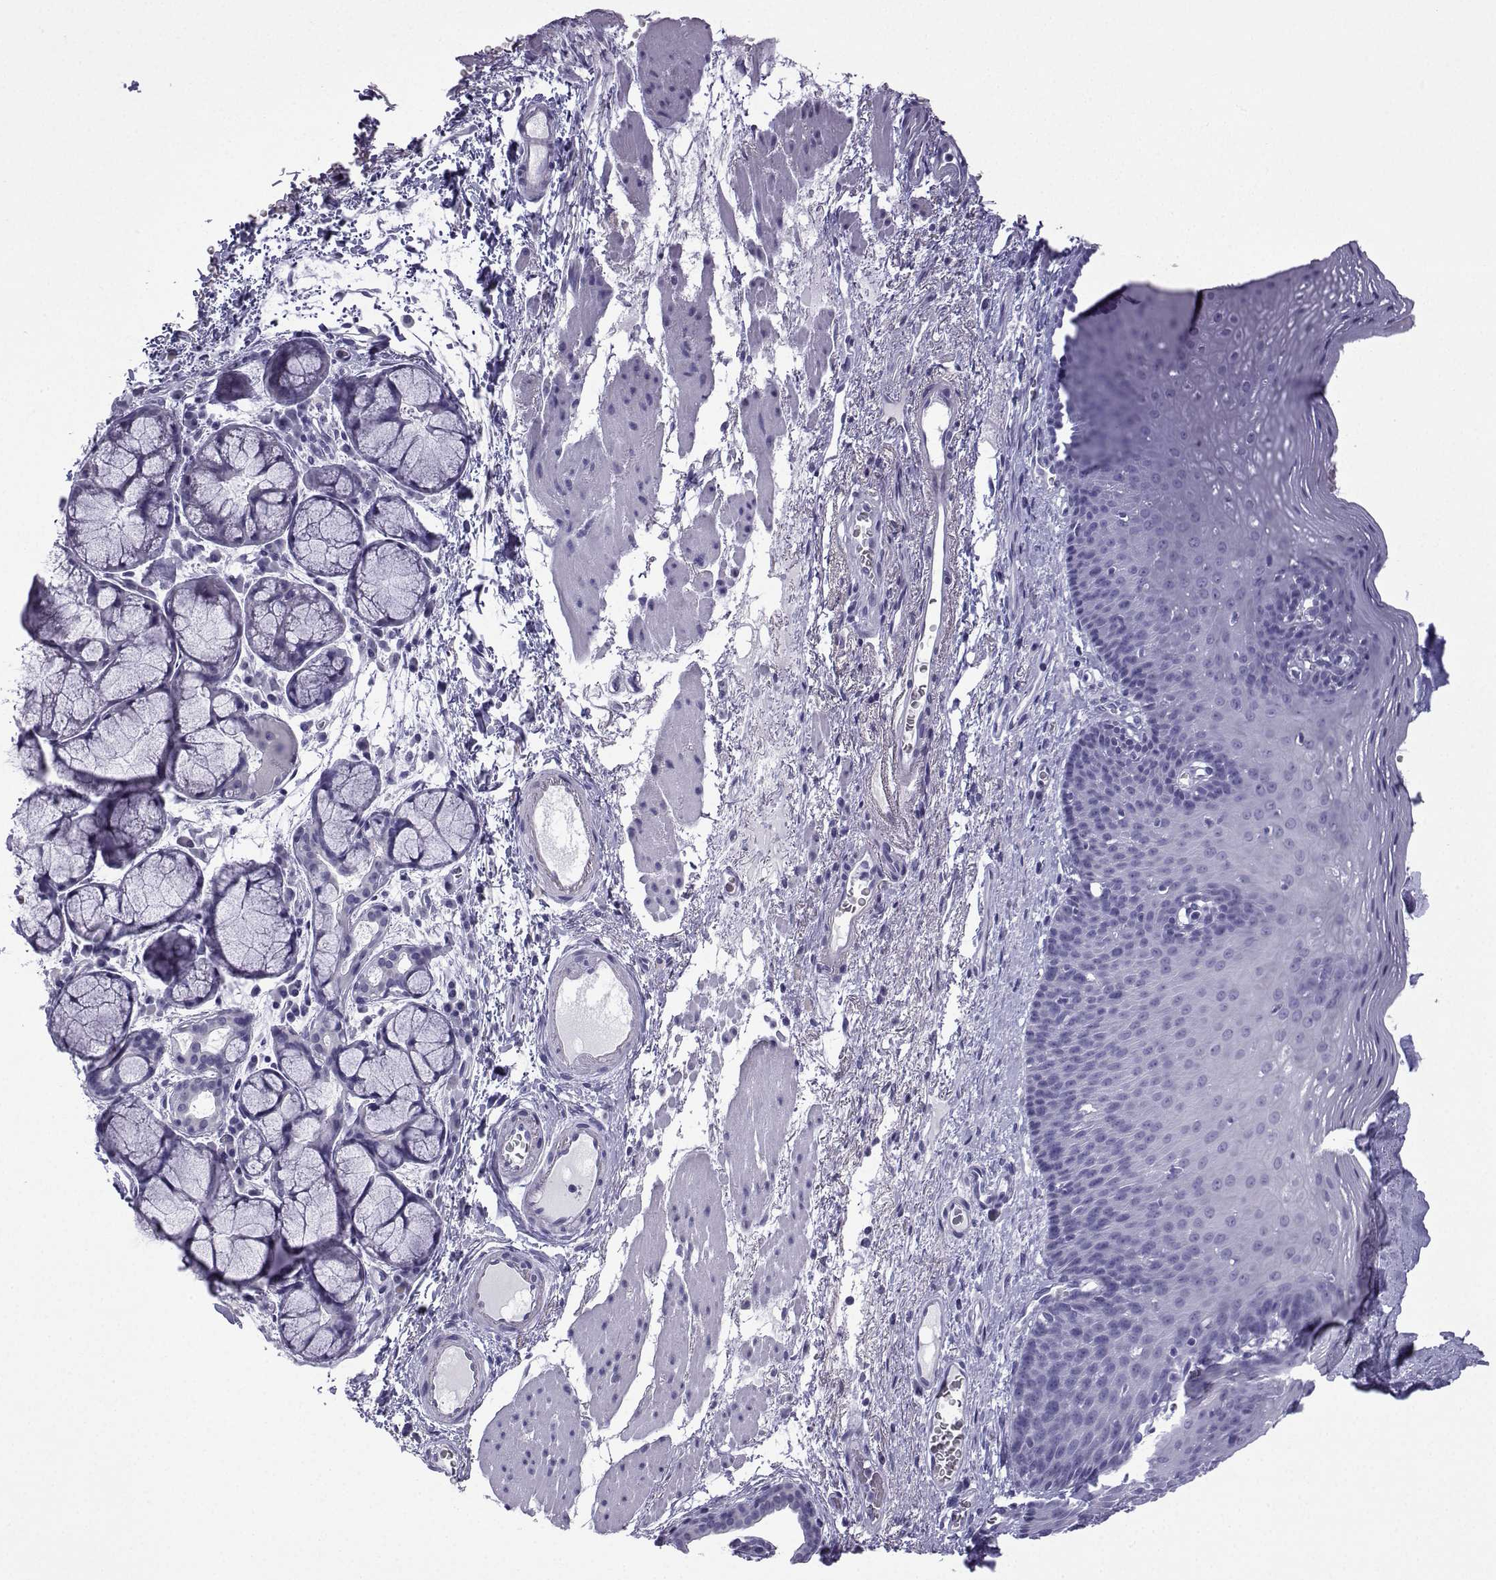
{"staining": {"intensity": "negative", "quantity": "none", "location": "none"}, "tissue": "esophagus", "cell_type": "Squamous epithelial cells", "image_type": "normal", "snomed": [{"axis": "morphology", "description": "Normal tissue, NOS"}, {"axis": "topography", "description": "Esophagus"}], "caption": "IHC micrograph of unremarkable esophagus stained for a protein (brown), which shows no expression in squamous epithelial cells.", "gene": "TRIM46", "patient": {"sex": "male", "age": 76}}